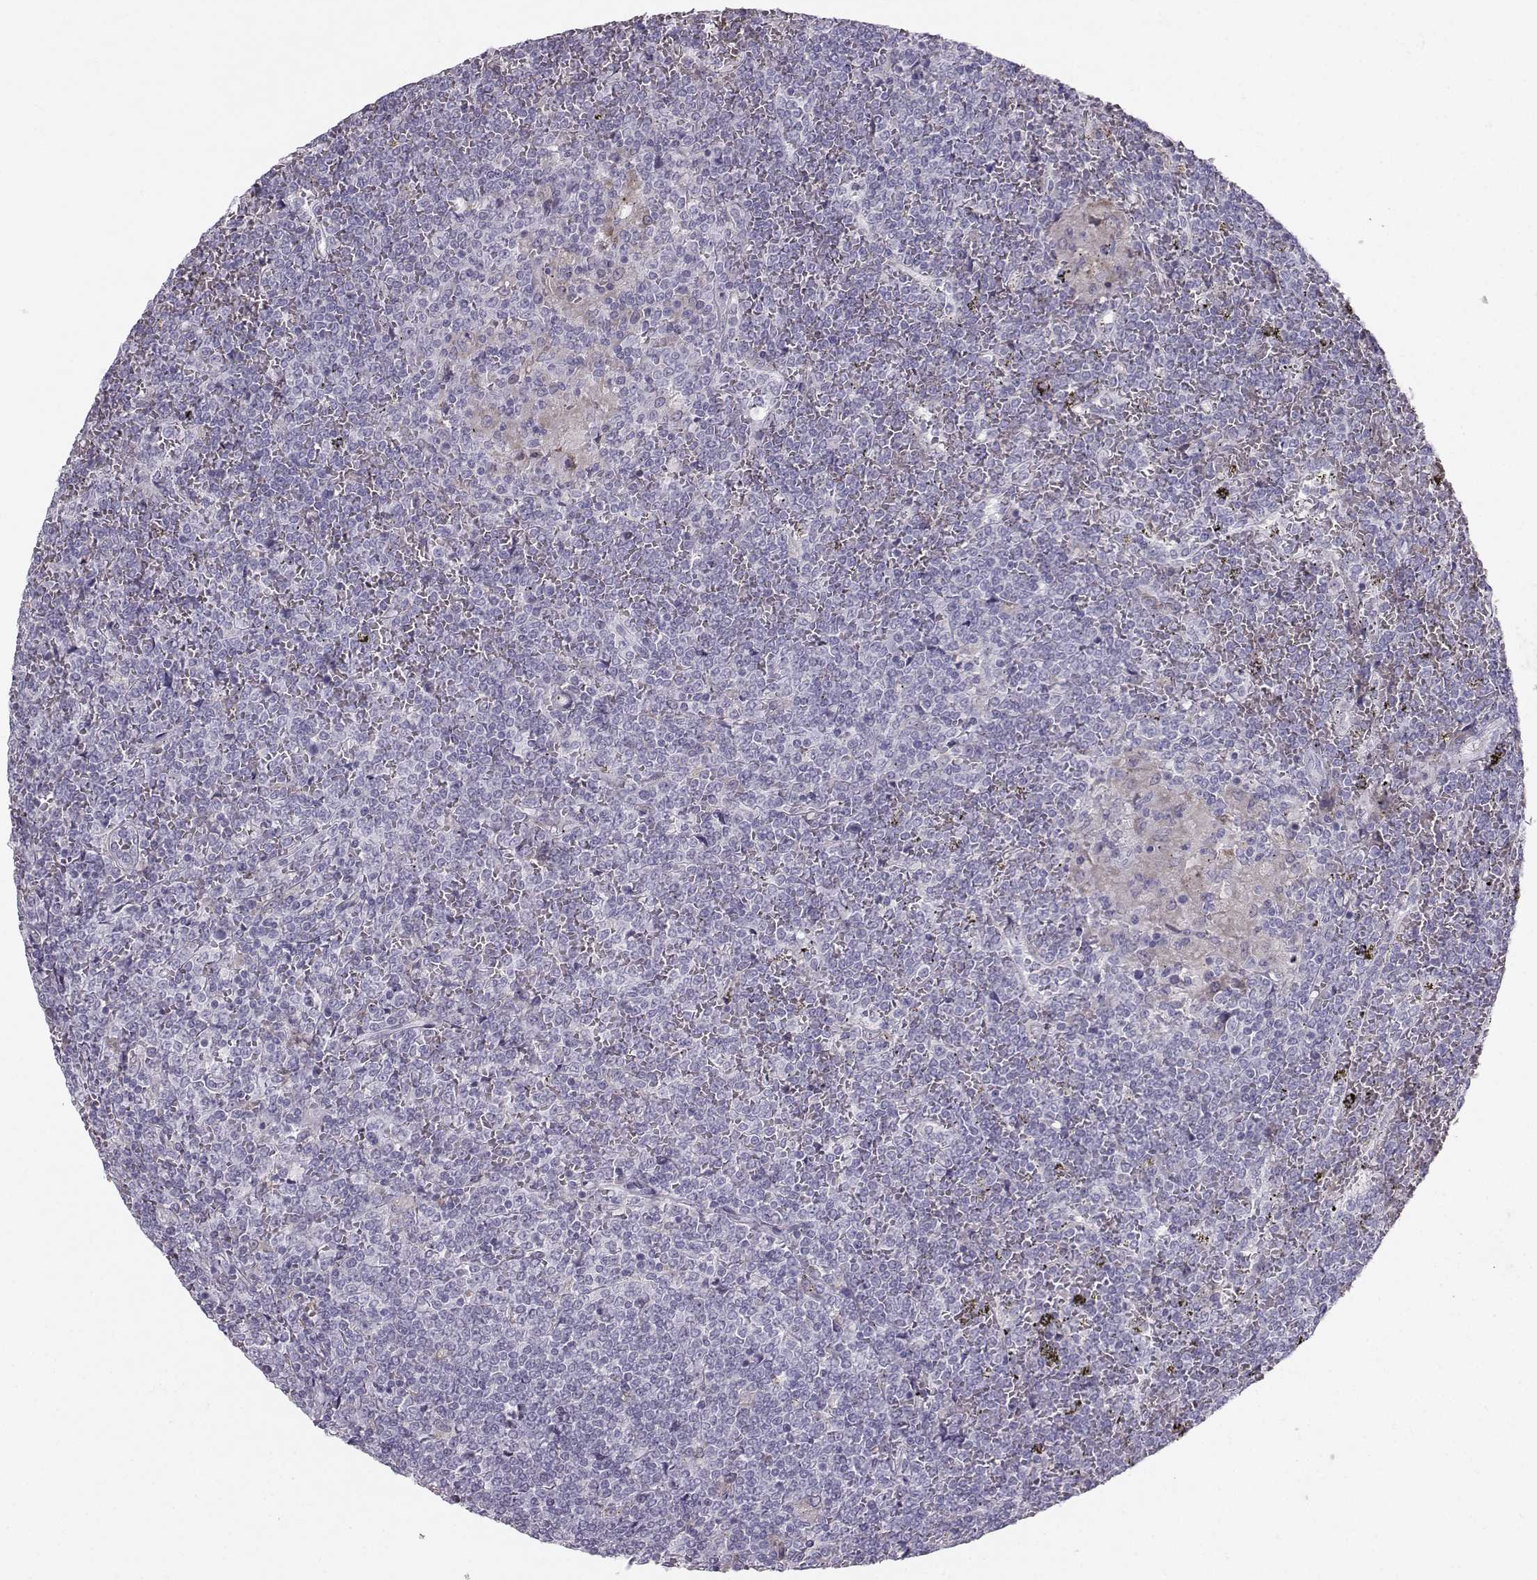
{"staining": {"intensity": "negative", "quantity": "none", "location": "none"}, "tissue": "lymphoma", "cell_type": "Tumor cells", "image_type": "cancer", "snomed": [{"axis": "morphology", "description": "Malignant lymphoma, non-Hodgkin's type, Low grade"}, {"axis": "topography", "description": "Spleen"}], "caption": "Tumor cells are negative for protein expression in human lymphoma.", "gene": "CASR", "patient": {"sex": "female", "age": 19}}